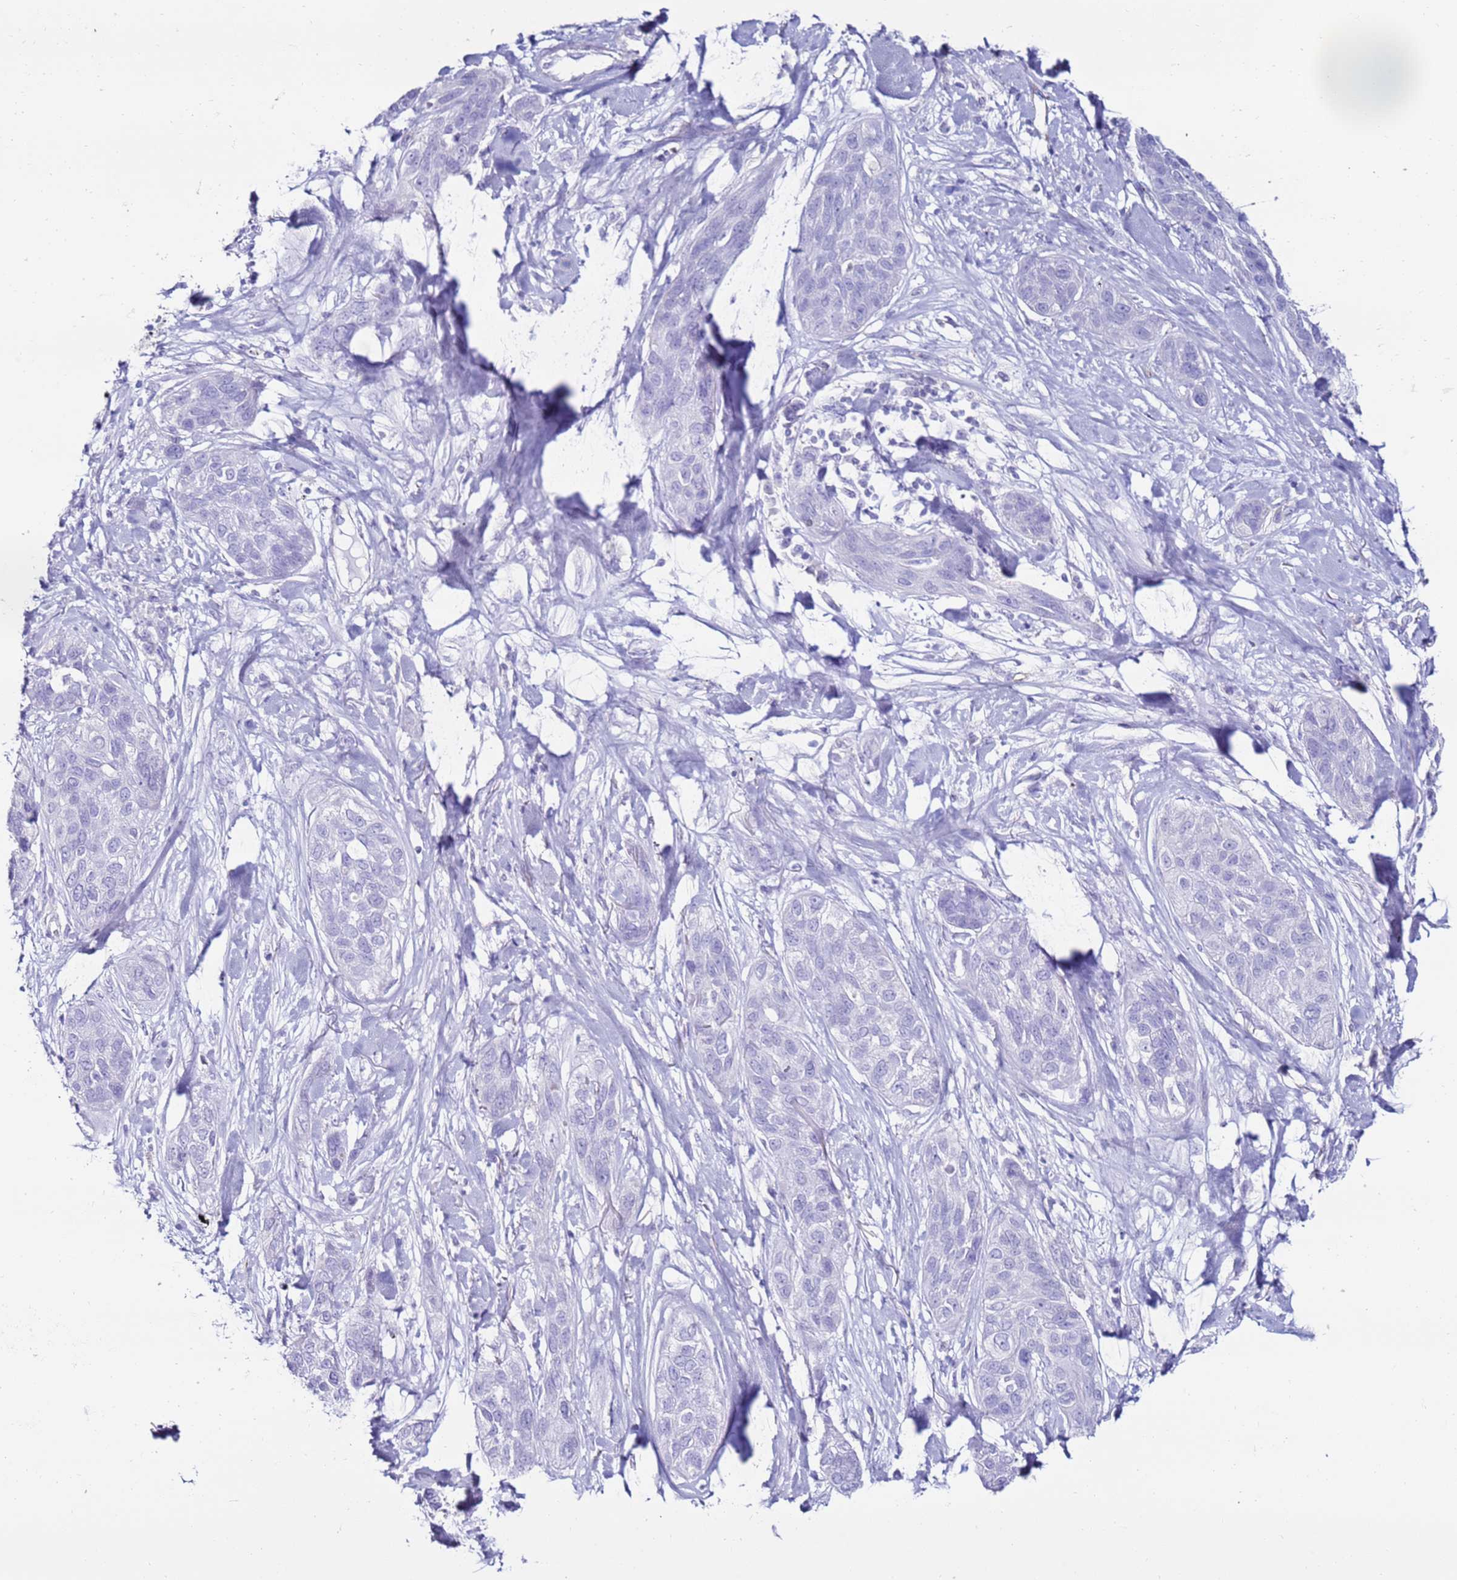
{"staining": {"intensity": "negative", "quantity": "none", "location": "none"}, "tissue": "lung cancer", "cell_type": "Tumor cells", "image_type": "cancer", "snomed": [{"axis": "morphology", "description": "Squamous cell carcinoma, NOS"}, {"axis": "topography", "description": "Lung"}], "caption": "Tumor cells show no significant protein positivity in lung cancer (squamous cell carcinoma).", "gene": "CLEC4M", "patient": {"sex": "female", "age": 70}}